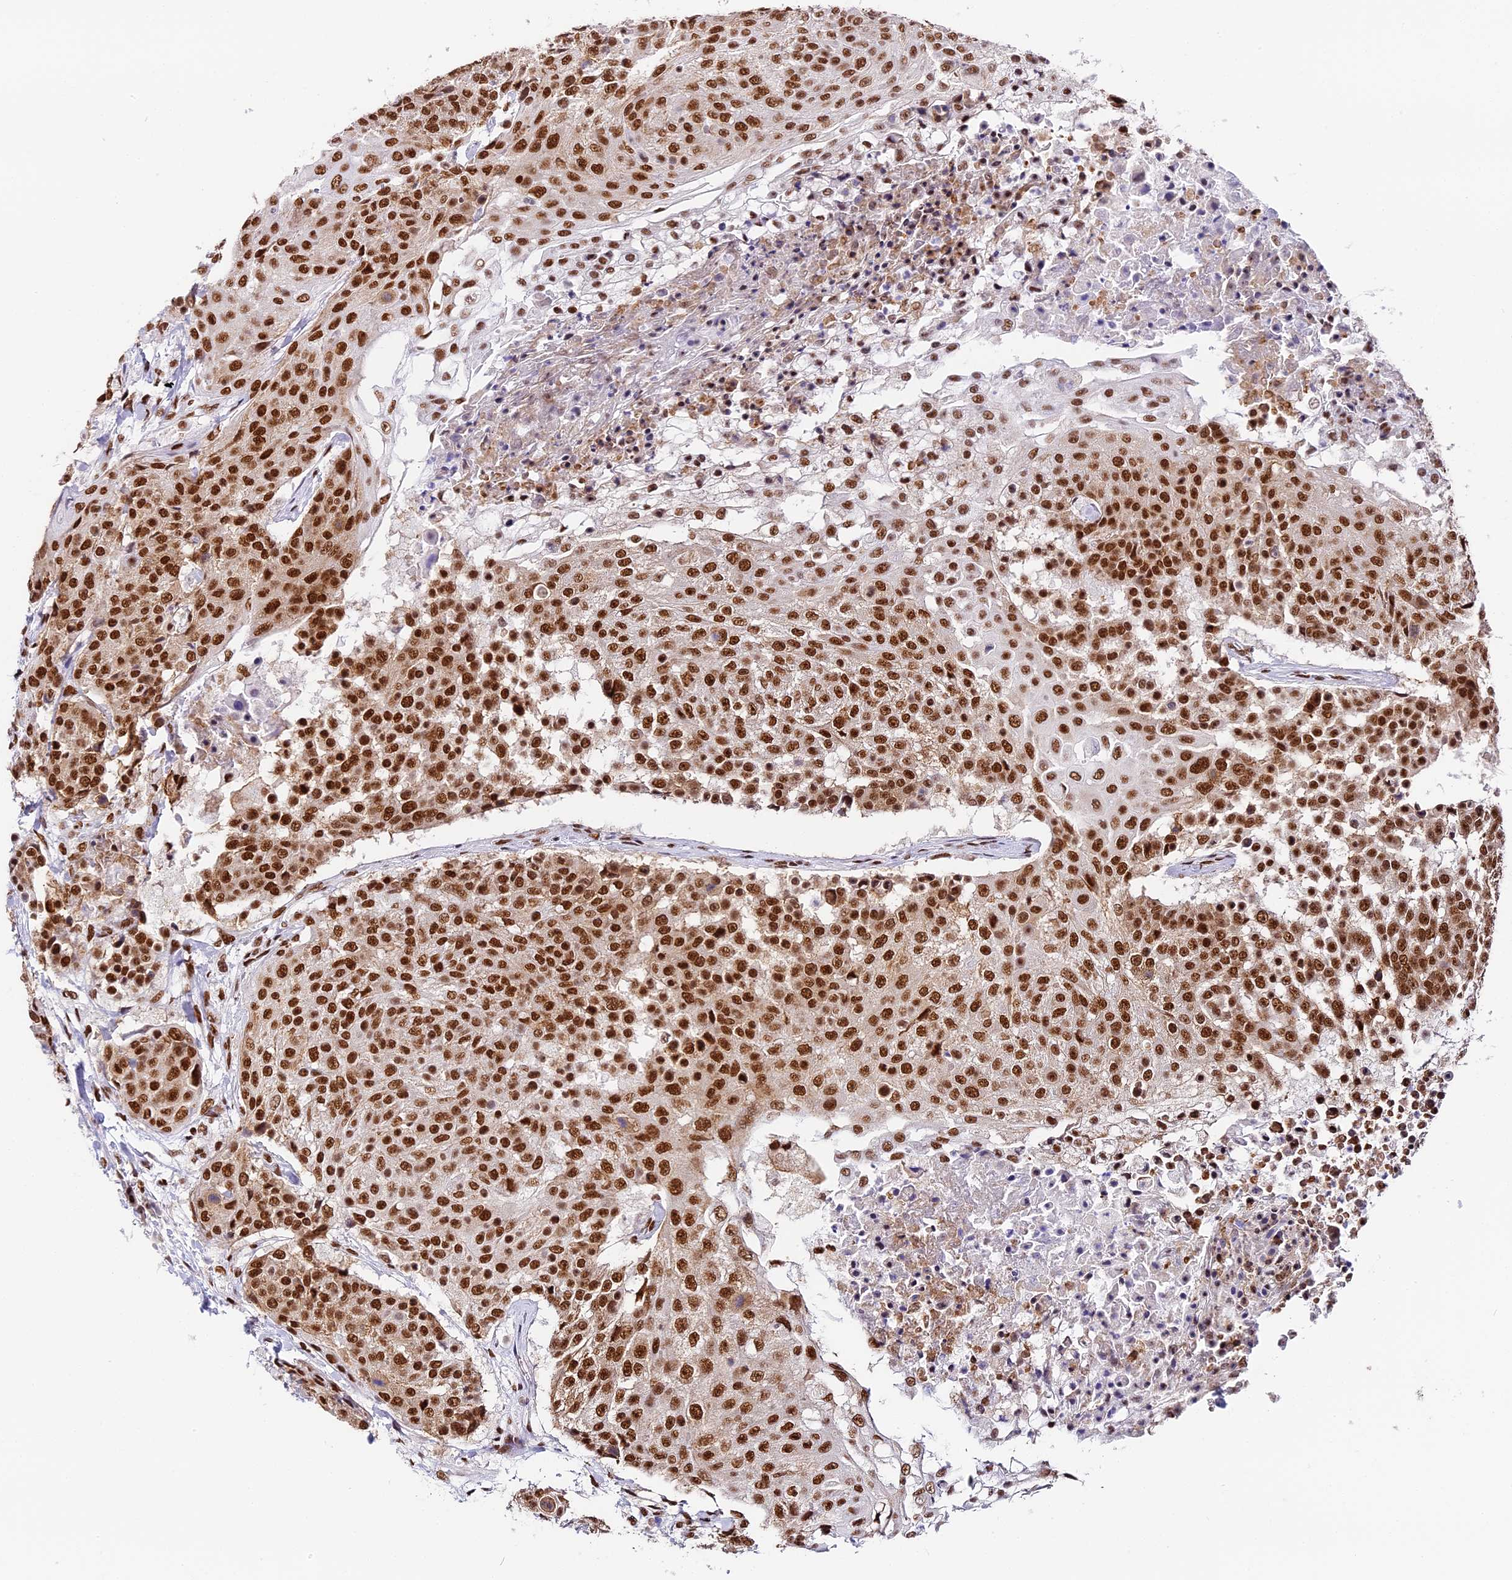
{"staining": {"intensity": "strong", "quantity": ">75%", "location": "nuclear"}, "tissue": "urothelial cancer", "cell_type": "Tumor cells", "image_type": "cancer", "snomed": [{"axis": "morphology", "description": "Urothelial carcinoma, High grade"}, {"axis": "topography", "description": "Urinary bladder"}], "caption": "Urothelial cancer tissue reveals strong nuclear staining in approximately >75% of tumor cells, visualized by immunohistochemistry.", "gene": "SBNO1", "patient": {"sex": "female", "age": 63}}